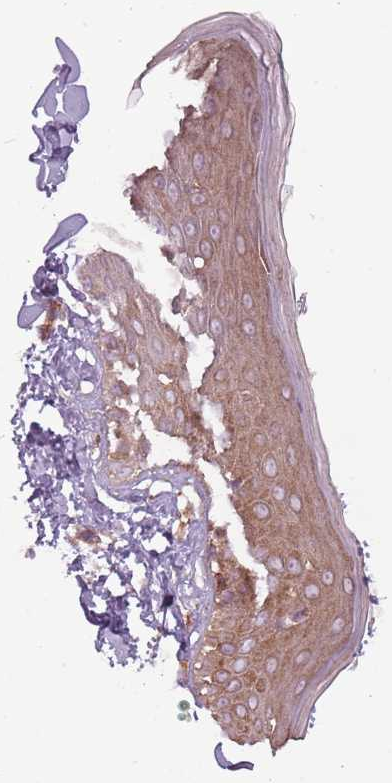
{"staining": {"intensity": "moderate", "quantity": ">75%", "location": "cytoplasmic/membranous"}, "tissue": "skin", "cell_type": "Fibroblasts", "image_type": "normal", "snomed": [{"axis": "morphology", "description": "Normal tissue, NOS"}, {"axis": "topography", "description": "Skin"}], "caption": "The histopathology image exhibits staining of unremarkable skin, revealing moderate cytoplasmic/membranous protein expression (brown color) within fibroblasts.", "gene": "RPL21", "patient": {"sex": "male", "age": 52}}